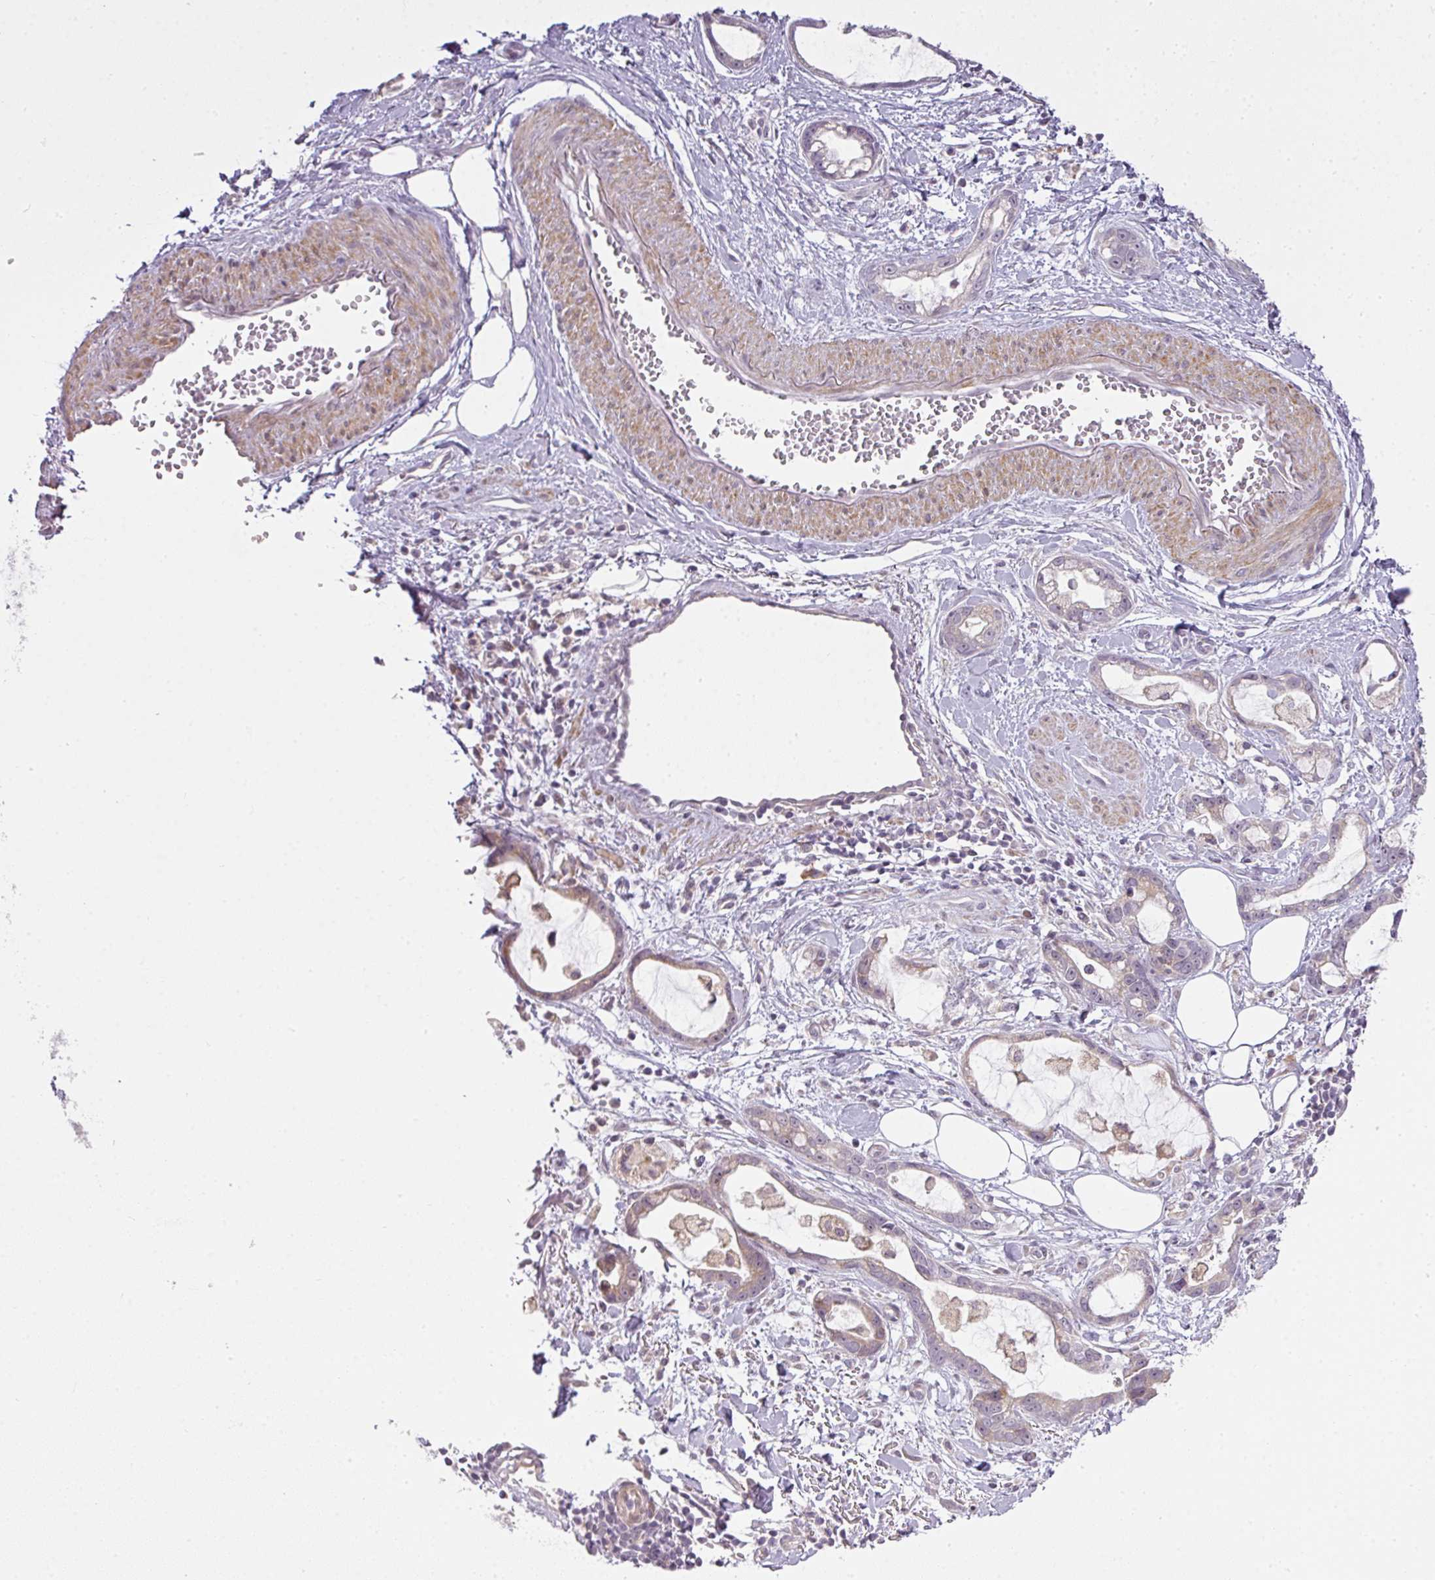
{"staining": {"intensity": "weak", "quantity": "<25%", "location": "cytoplasmic/membranous"}, "tissue": "stomach cancer", "cell_type": "Tumor cells", "image_type": "cancer", "snomed": [{"axis": "morphology", "description": "Adenocarcinoma, NOS"}, {"axis": "topography", "description": "Stomach"}], "caption": "IHC of human stomach adenocarcinoma reveals no positivity in tumor cells. (Brightfield microscopy of DAB (3,3'-diaminobenzidine) immunohistochemistry at high magnification).", "gene": "MED19", "patient": {"sex": "male", "age": 55}}